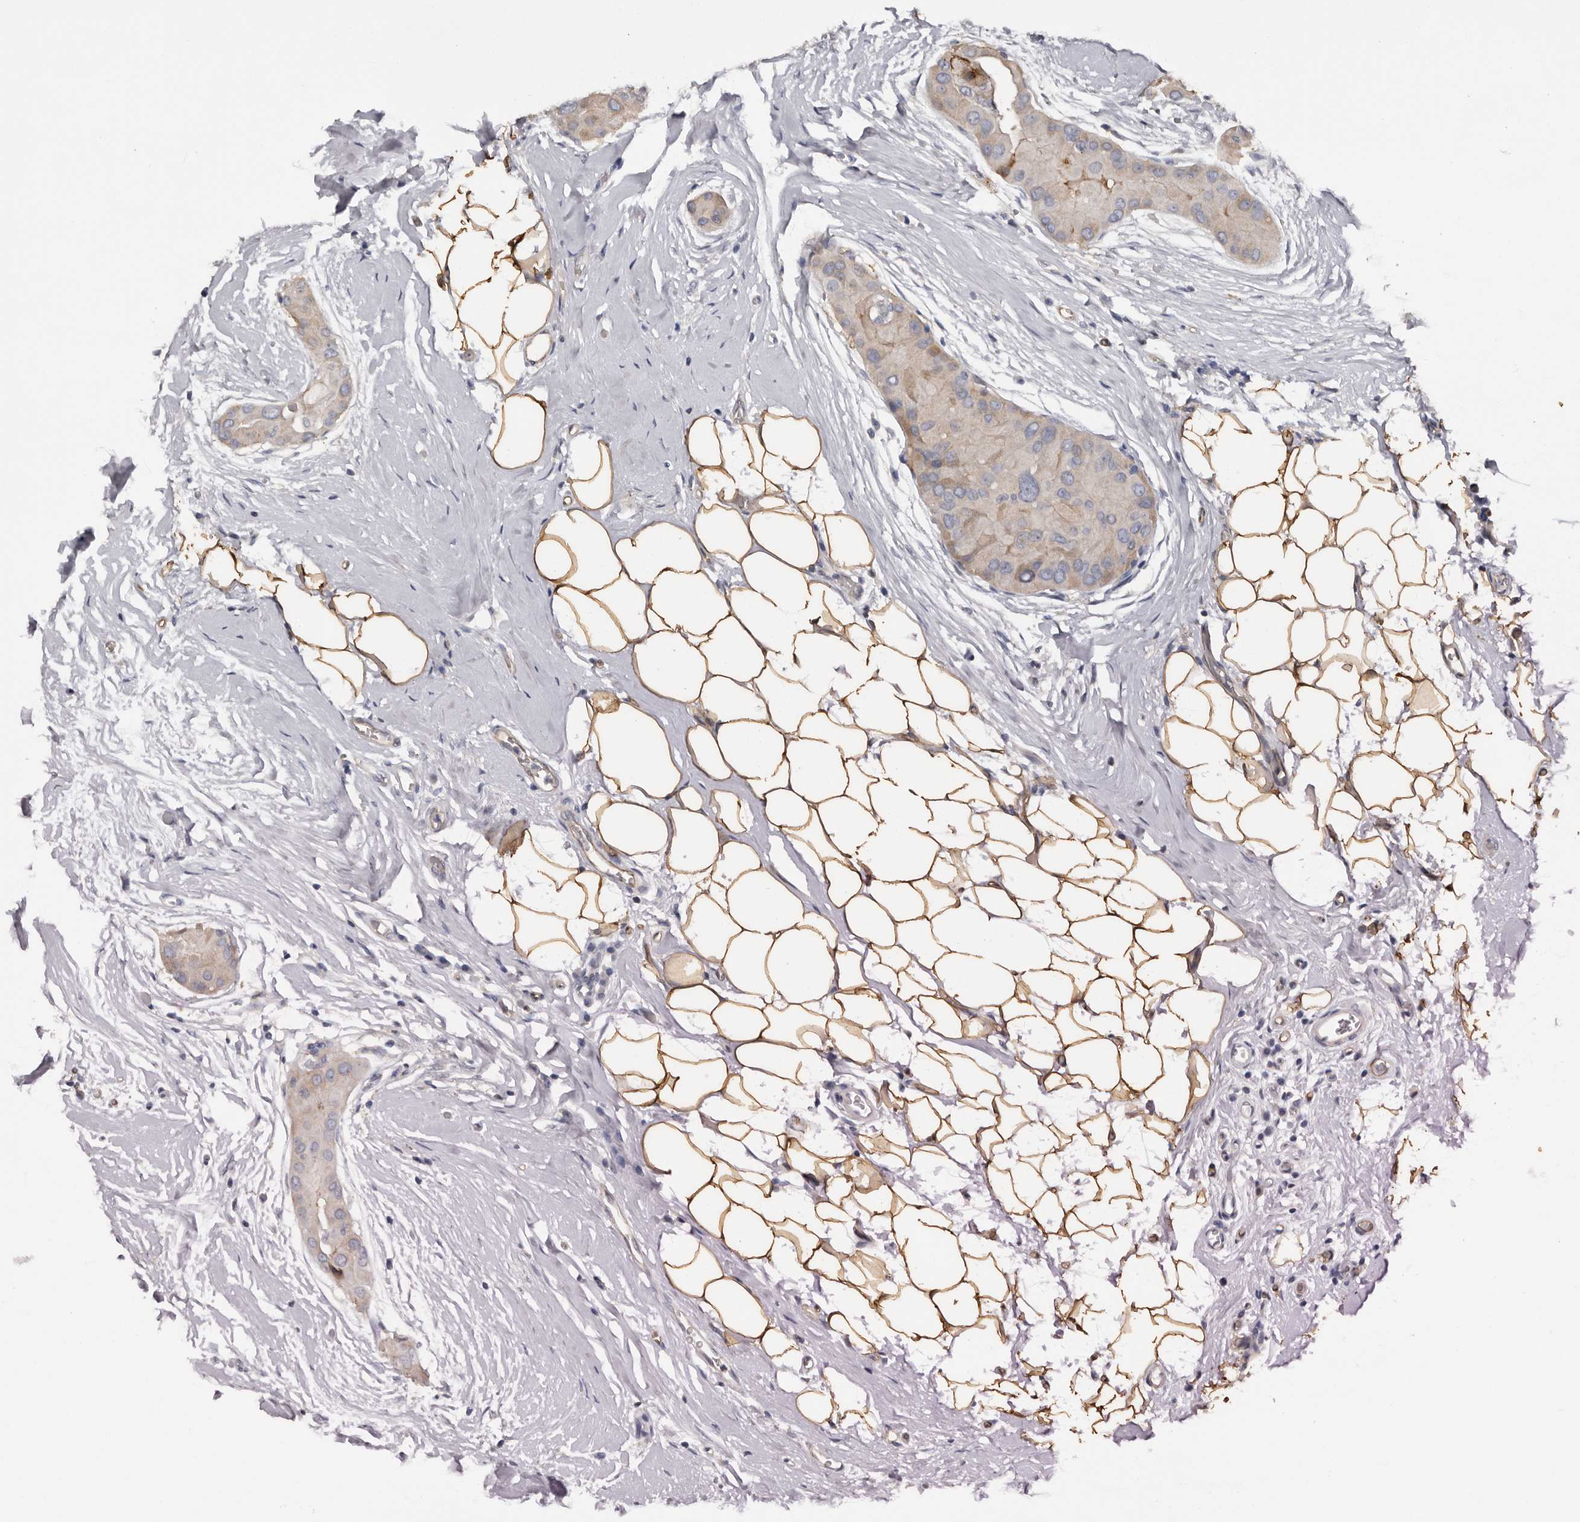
{"staining": {"intensity": "weak", "quantity": "<25%", "location": "cytoplasmic/membranous"}, "tissue": "thyroid cancer", "cell_type": "Tumor cells", "image_type": "cancer", "snomed": [{"axis": "morphology", "description": "Papillary adenocarcinoma, NOS"}, {"axis": "topography", "description": "Thyroid gland"}], "caption": "This is a histopathology image of IHC staining of papillary adenocarcinoma (thyroid), which shows no staining in tumor cells.", "gene": "FABP7", "patient": {"sex": "male", "age": 33}}